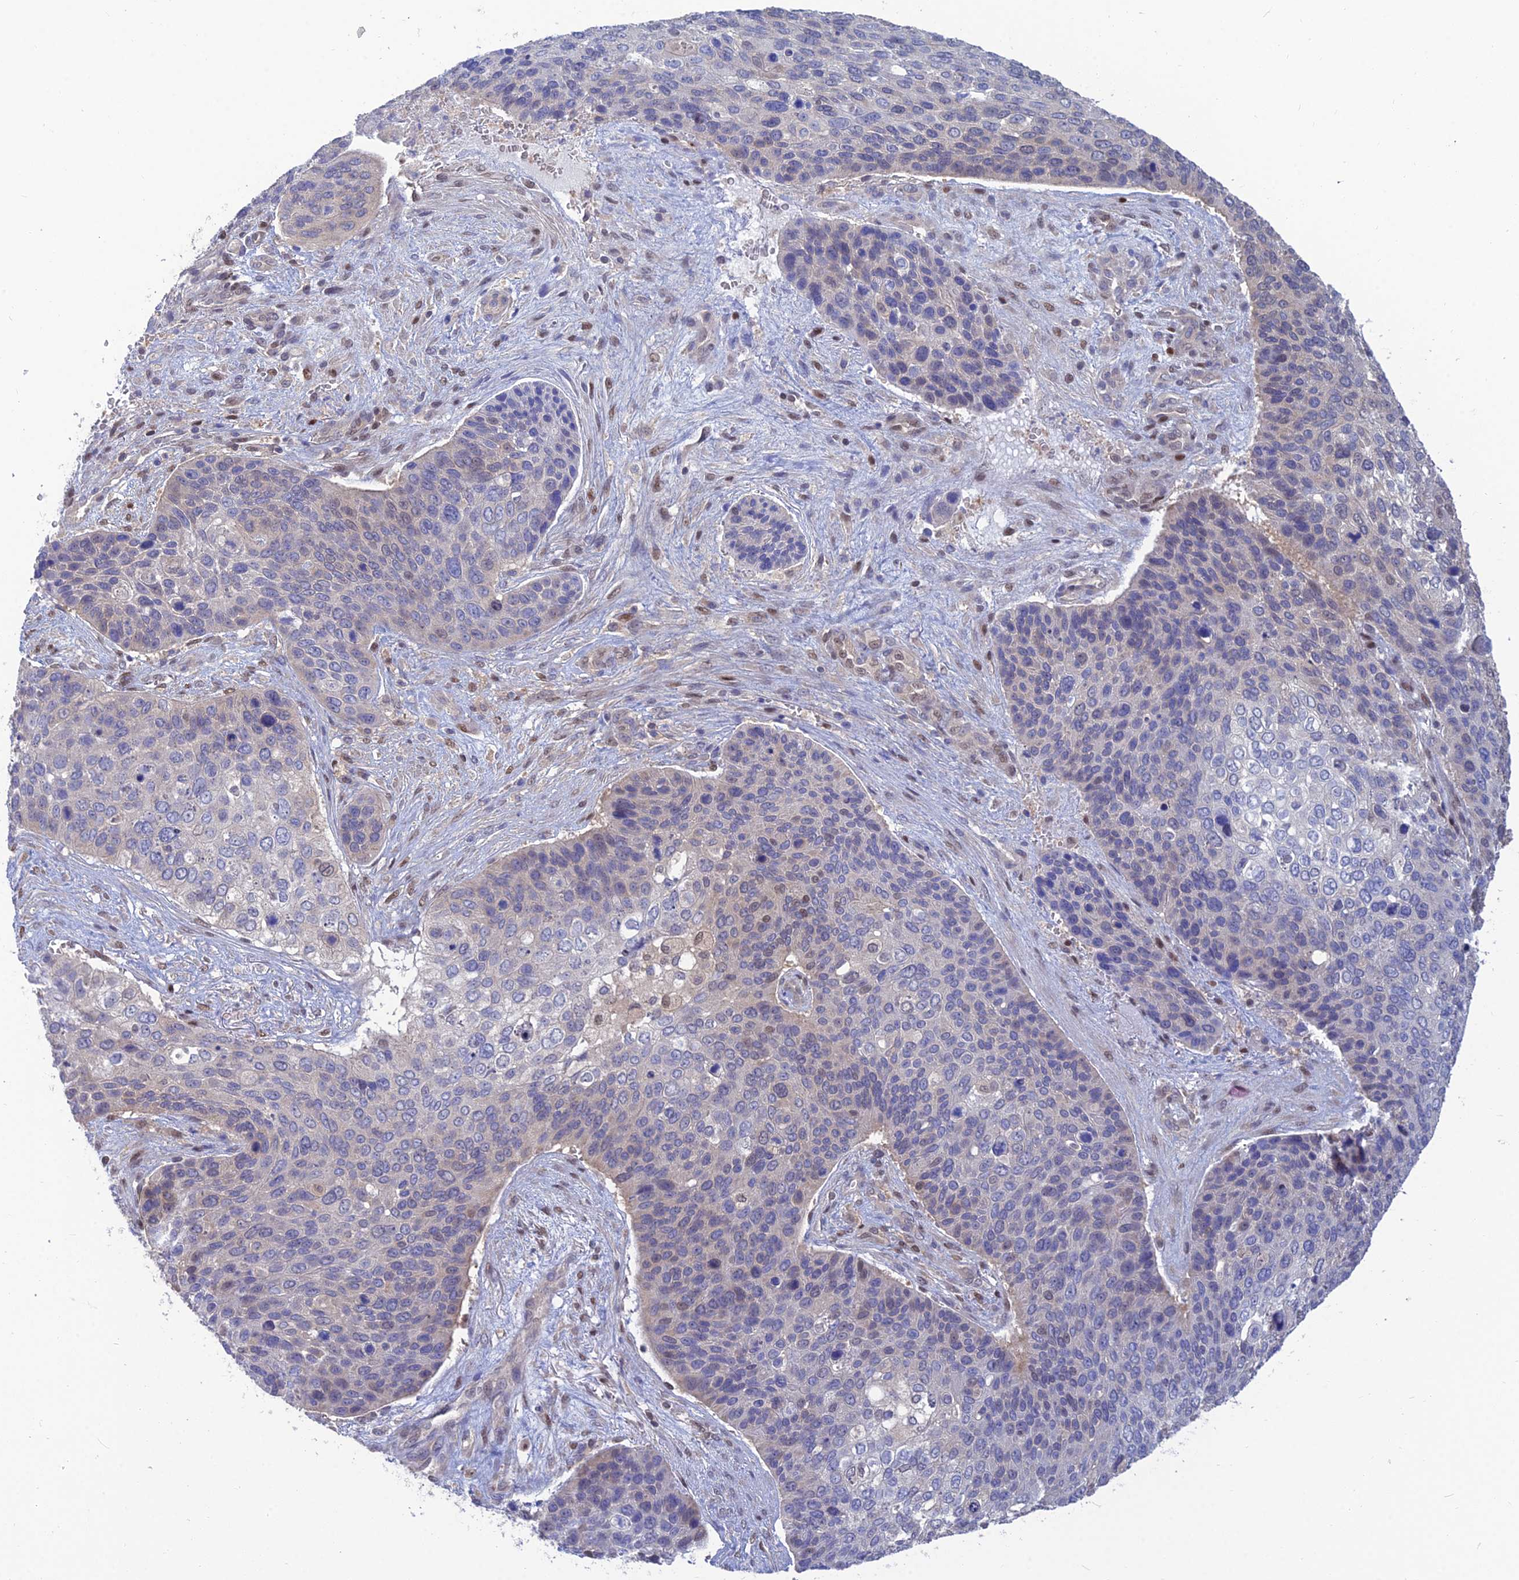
{"staining": {"intensity": "moderate", "quantity": "<25%", "location": "nuclear"}, "tissue": "skin cancer", "cell_type": "Tumor cells", "image_type": "cancer", "snomed": [{"axis": "morphology", "description": "Basal cell carcinoma"}, {"axis": "topography", "description": "Skin"}], "caption": "Immunohistochemistry micrograph of human skin cancer stained for a protein (brown), which displays low levels of moderate nuclear positivity in approximately <25% of tumor cells.", "gene": "DNPEP", "patient": {"sex": "female", "age": 74}}